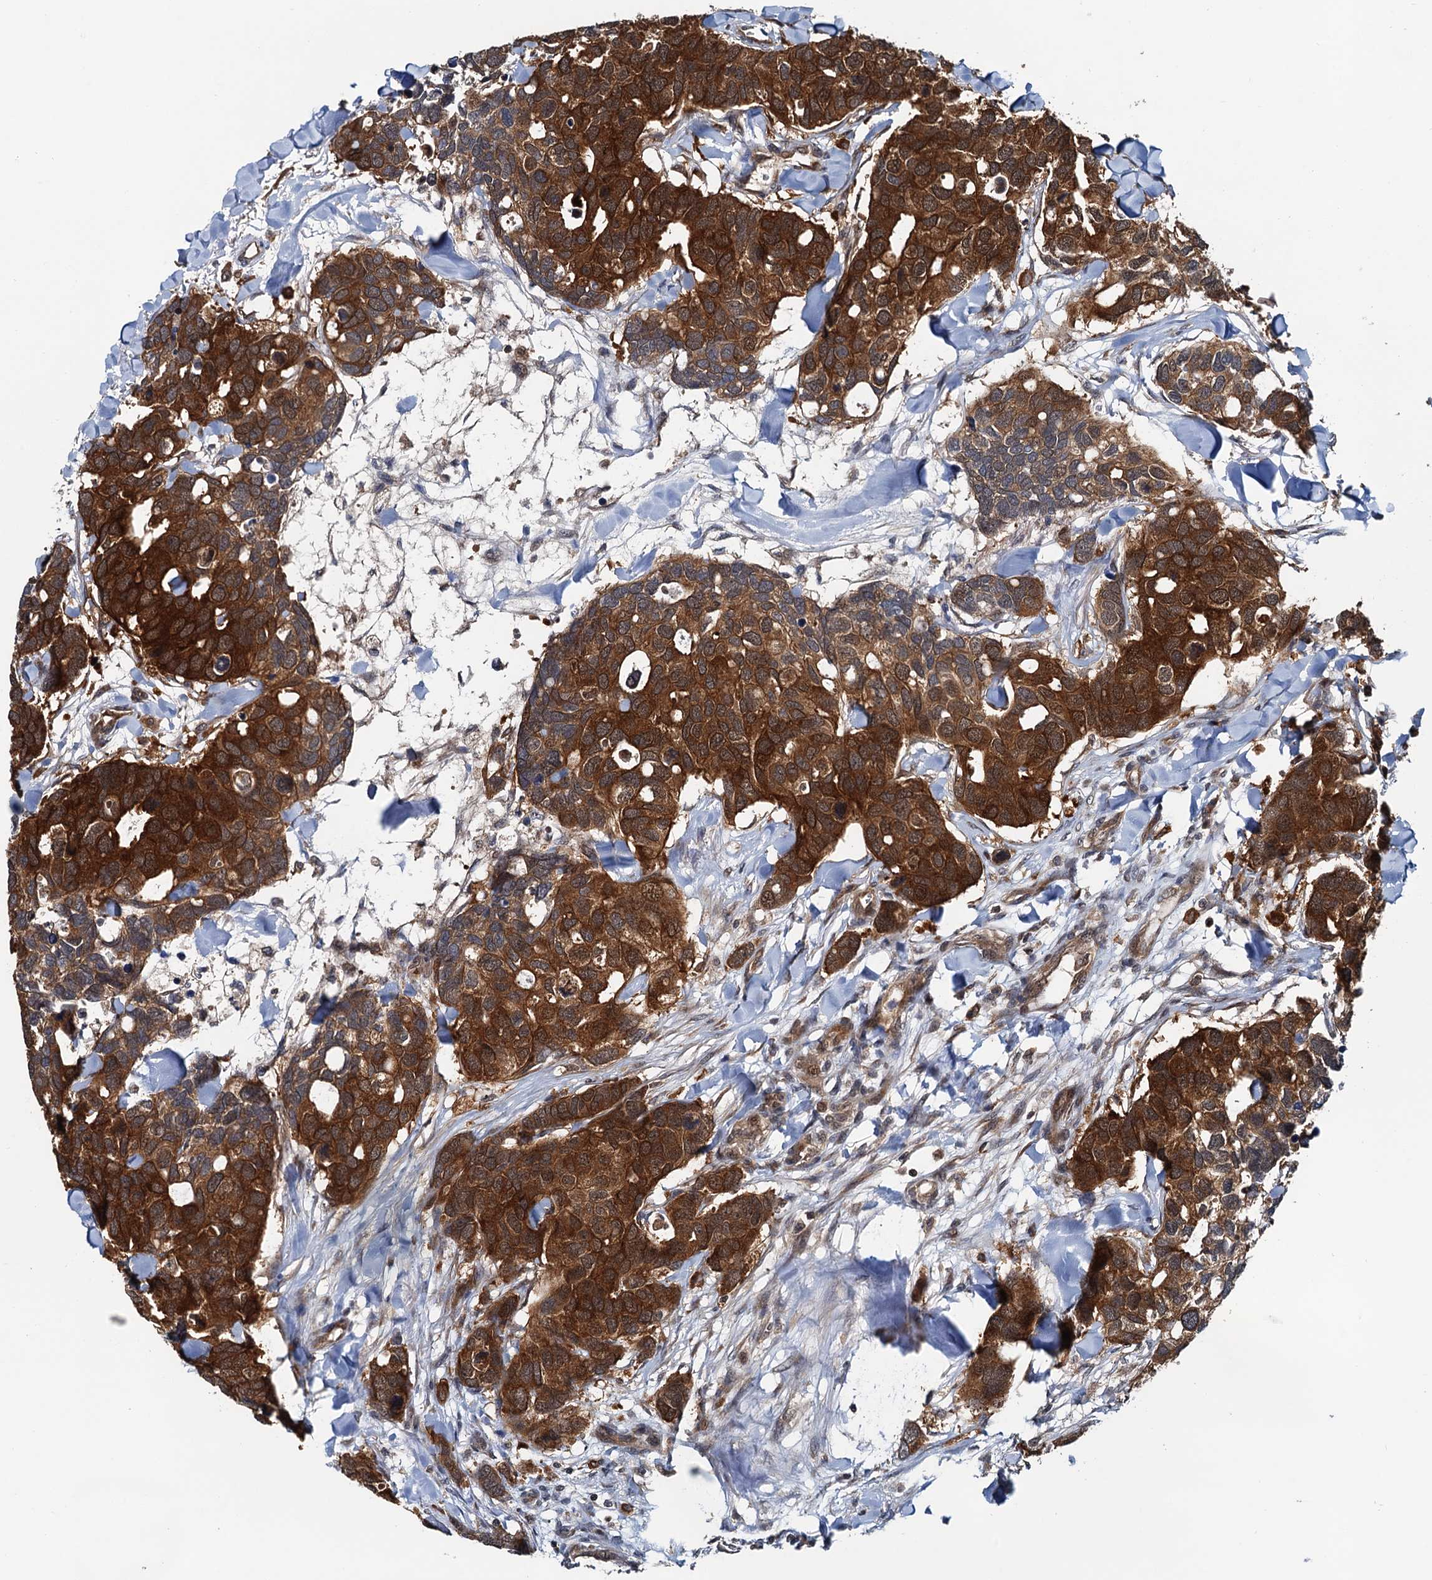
{"staining": {"intensity": "strong", "quantity": ">75%", "location": "cytoplasmic/membranous"}, "tissue": "breast cancer", "cell_type": "Tumor cells", "image_type": "cancer", "snomed": [{"axis": "morphology", "description": "Duct carcinoma"}, {"axis": "topography", "description": "Breast"}], "caption": "Intraductal carcinoma (breast) tissue reveals strong cytoplasmic/membranous expression in about >75% of tumor cells, visualized by immunohistochemistry.", "gene": "AAGAB", "patient": {"sex": "female", "age": 83}}